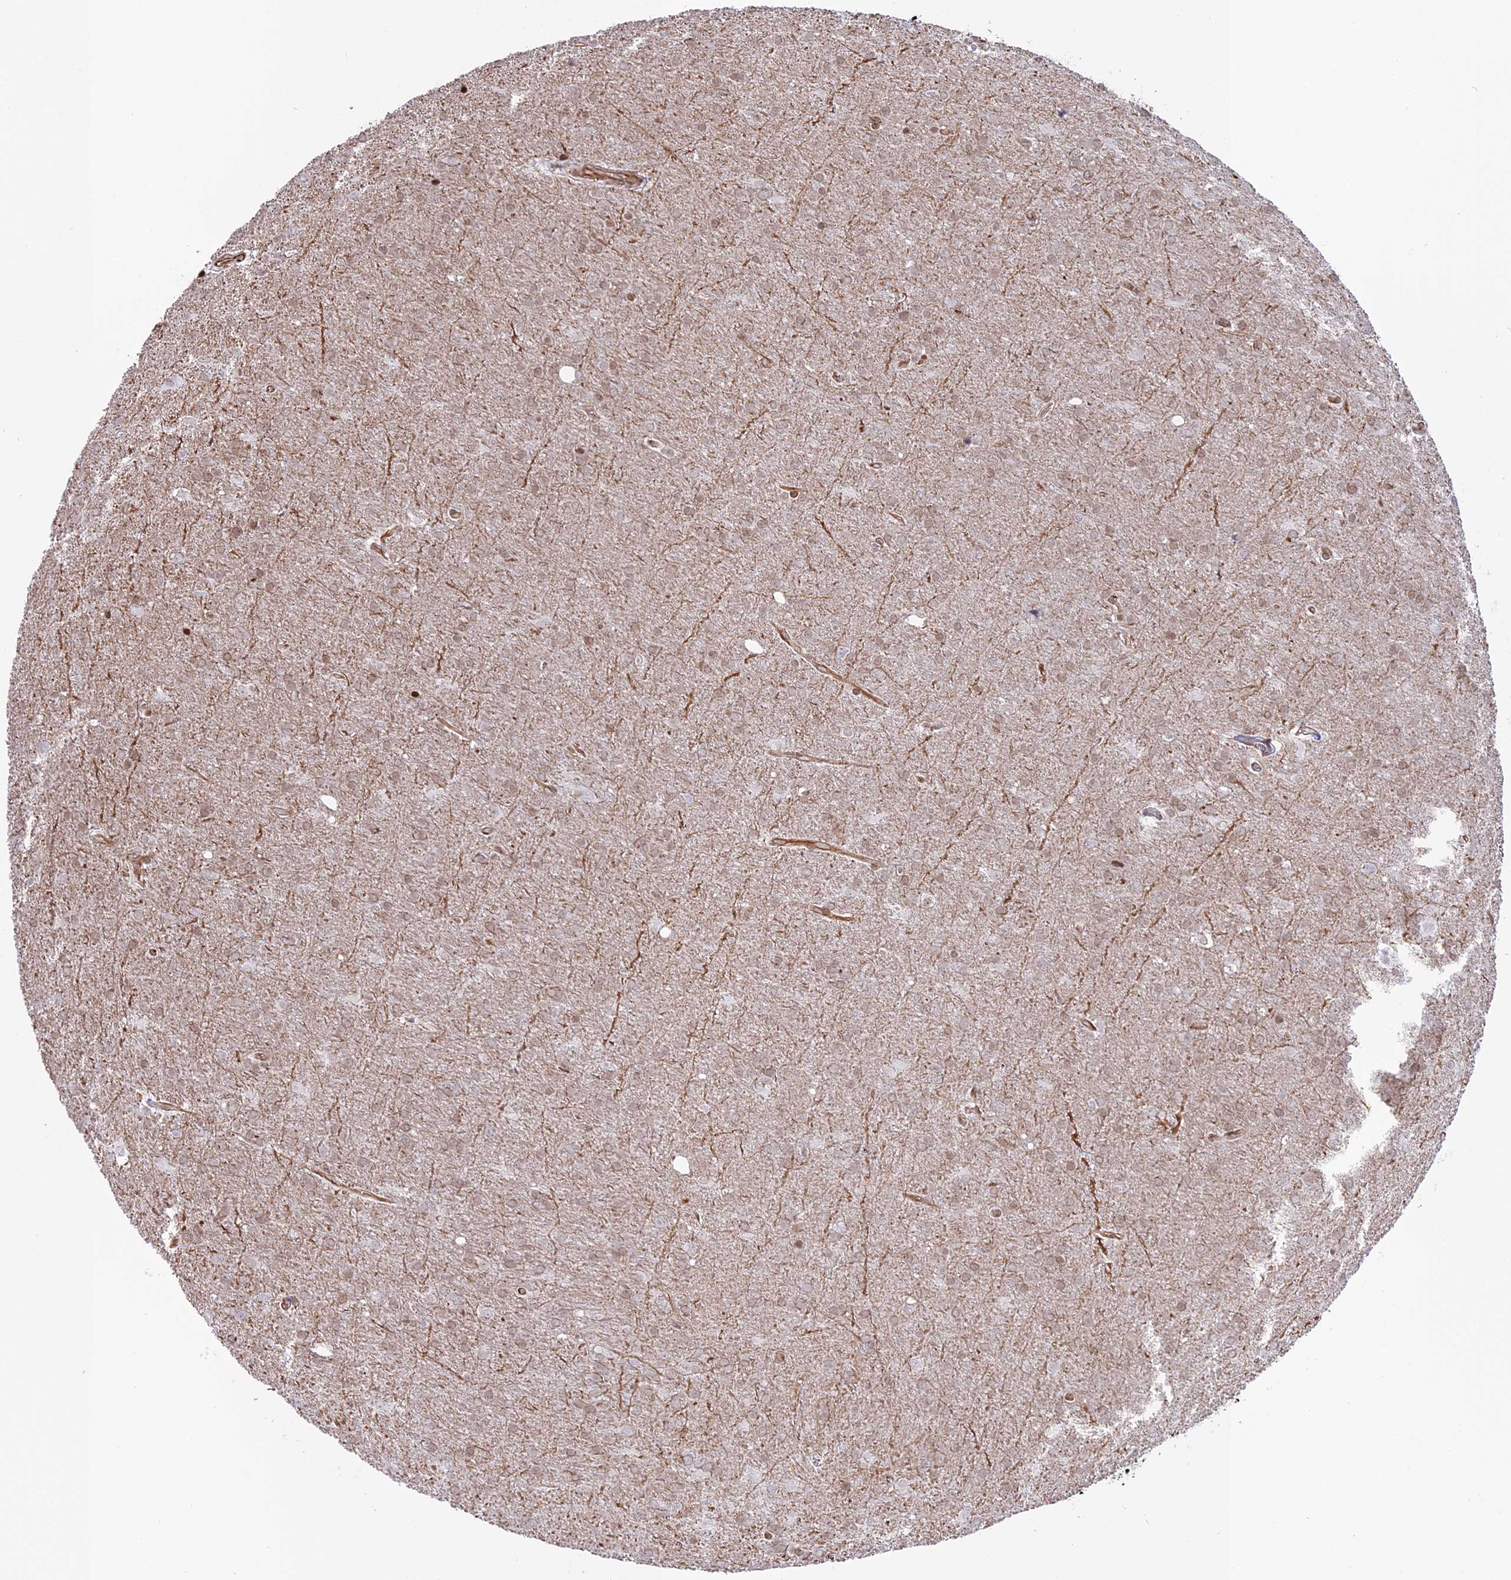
{"staining": {"intensity": "weak", "quantity": "<25%", "location": "nuclear"}, "tissue": "glioma", "cell_type": "Tumor cells", "image_type": "cancer", "snomed": [{"axis": "morphology", "description": "Glioma, malignant, Low grade"}, {"axis": "topography", "description": "Brain"}], "caption": "Immunohistochemistry (IHC) photomicrograph of glioma stained for a protein (brown), which displays no staining in tumor cells.", "gene": "APOBR", "patient": {"sex": "female", "age": 32}}